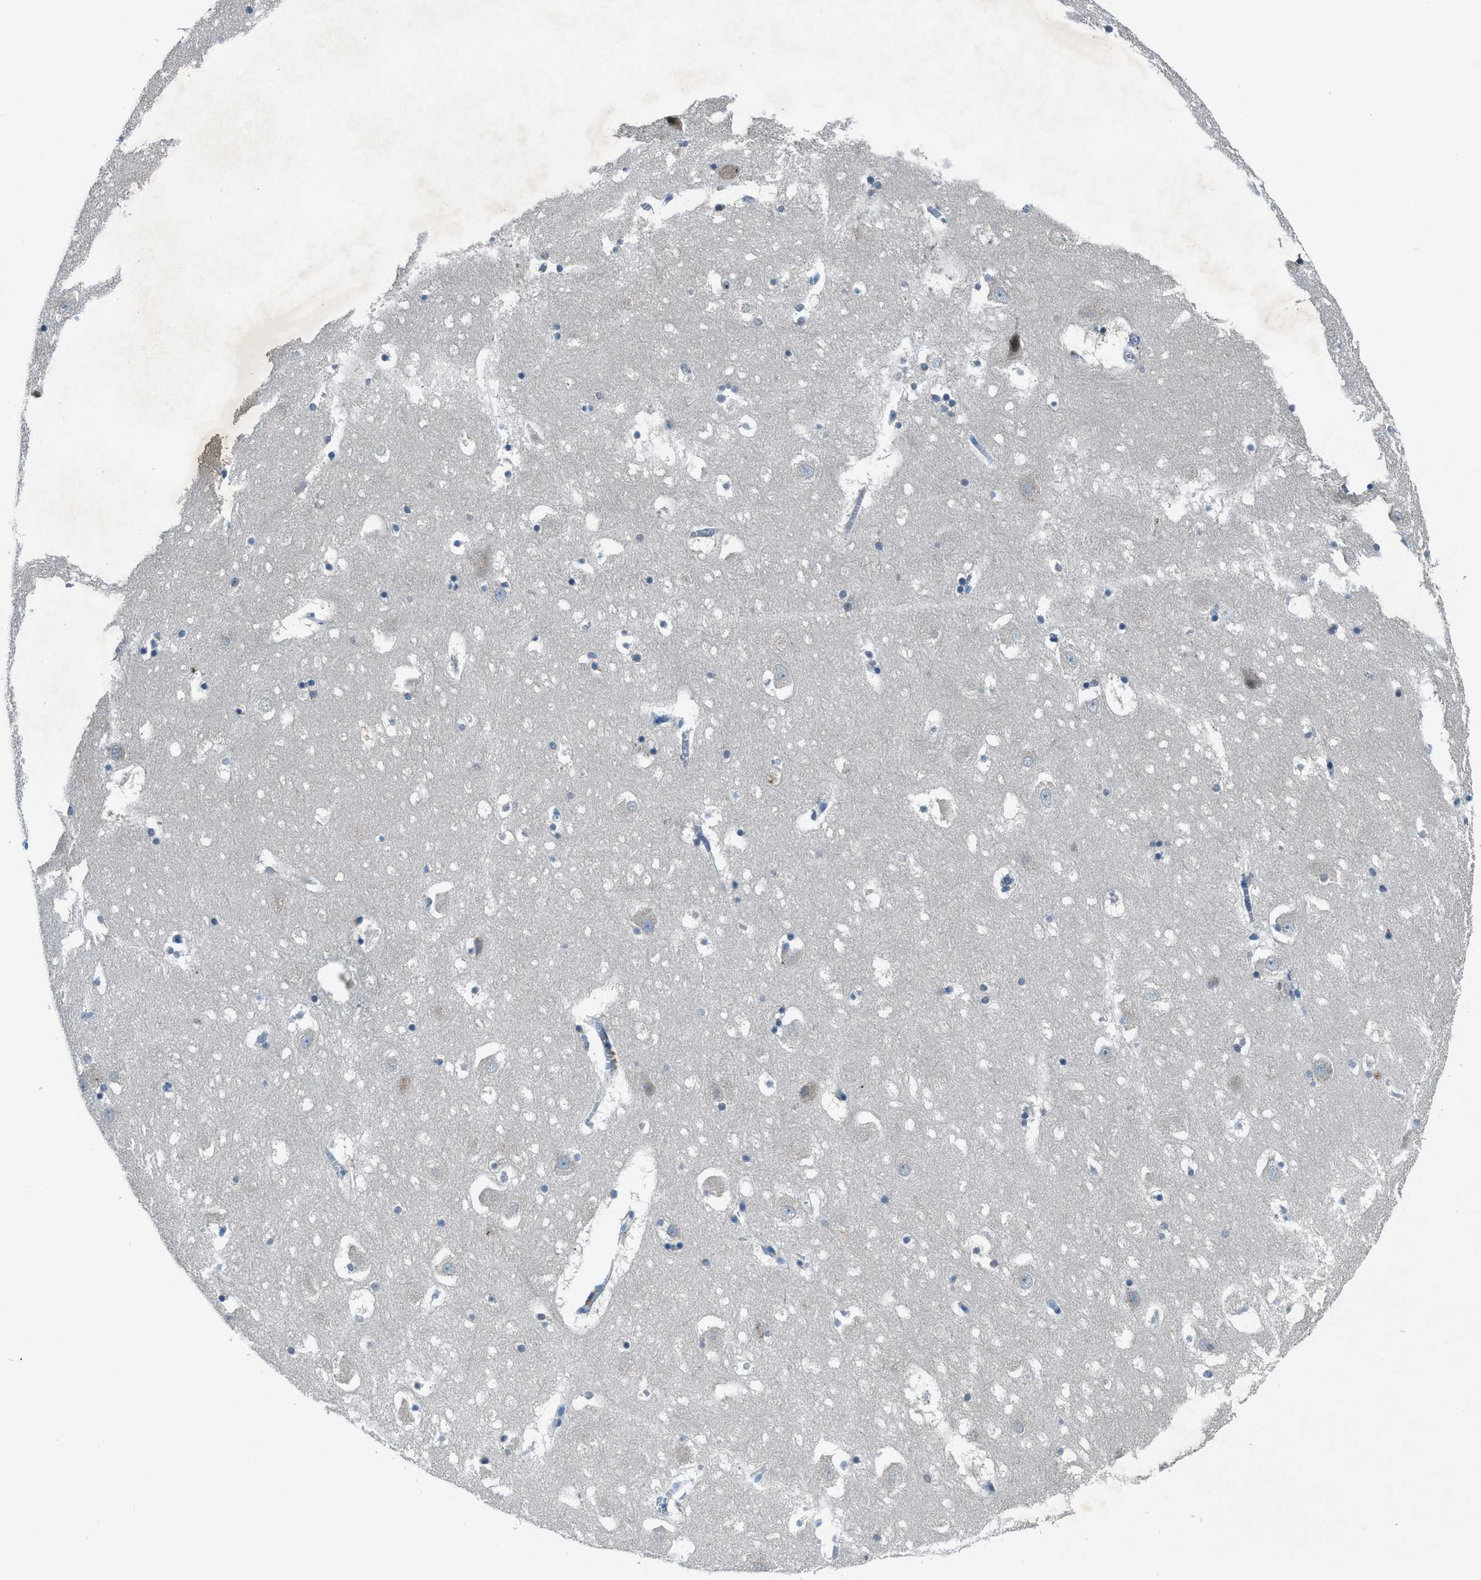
{"staining": {"intensity": "negative", "quantity": "none", "location": "none"}, "tissue": "hippocampus", "cell_type": "Glial cells", "image_type": "normal", "snomed": [{"axis": "morphology", "description": "Normal tissue, NOS"}, {"axis": "topography", "description": "Hippocampus"}], "caption": "Human hippocampus stained for a protein using immunohistochemistry (IHC) exhibits no staining in glial cells.", "gene": "DUSP19", "patient": {"sex": "male", "age": 45}}